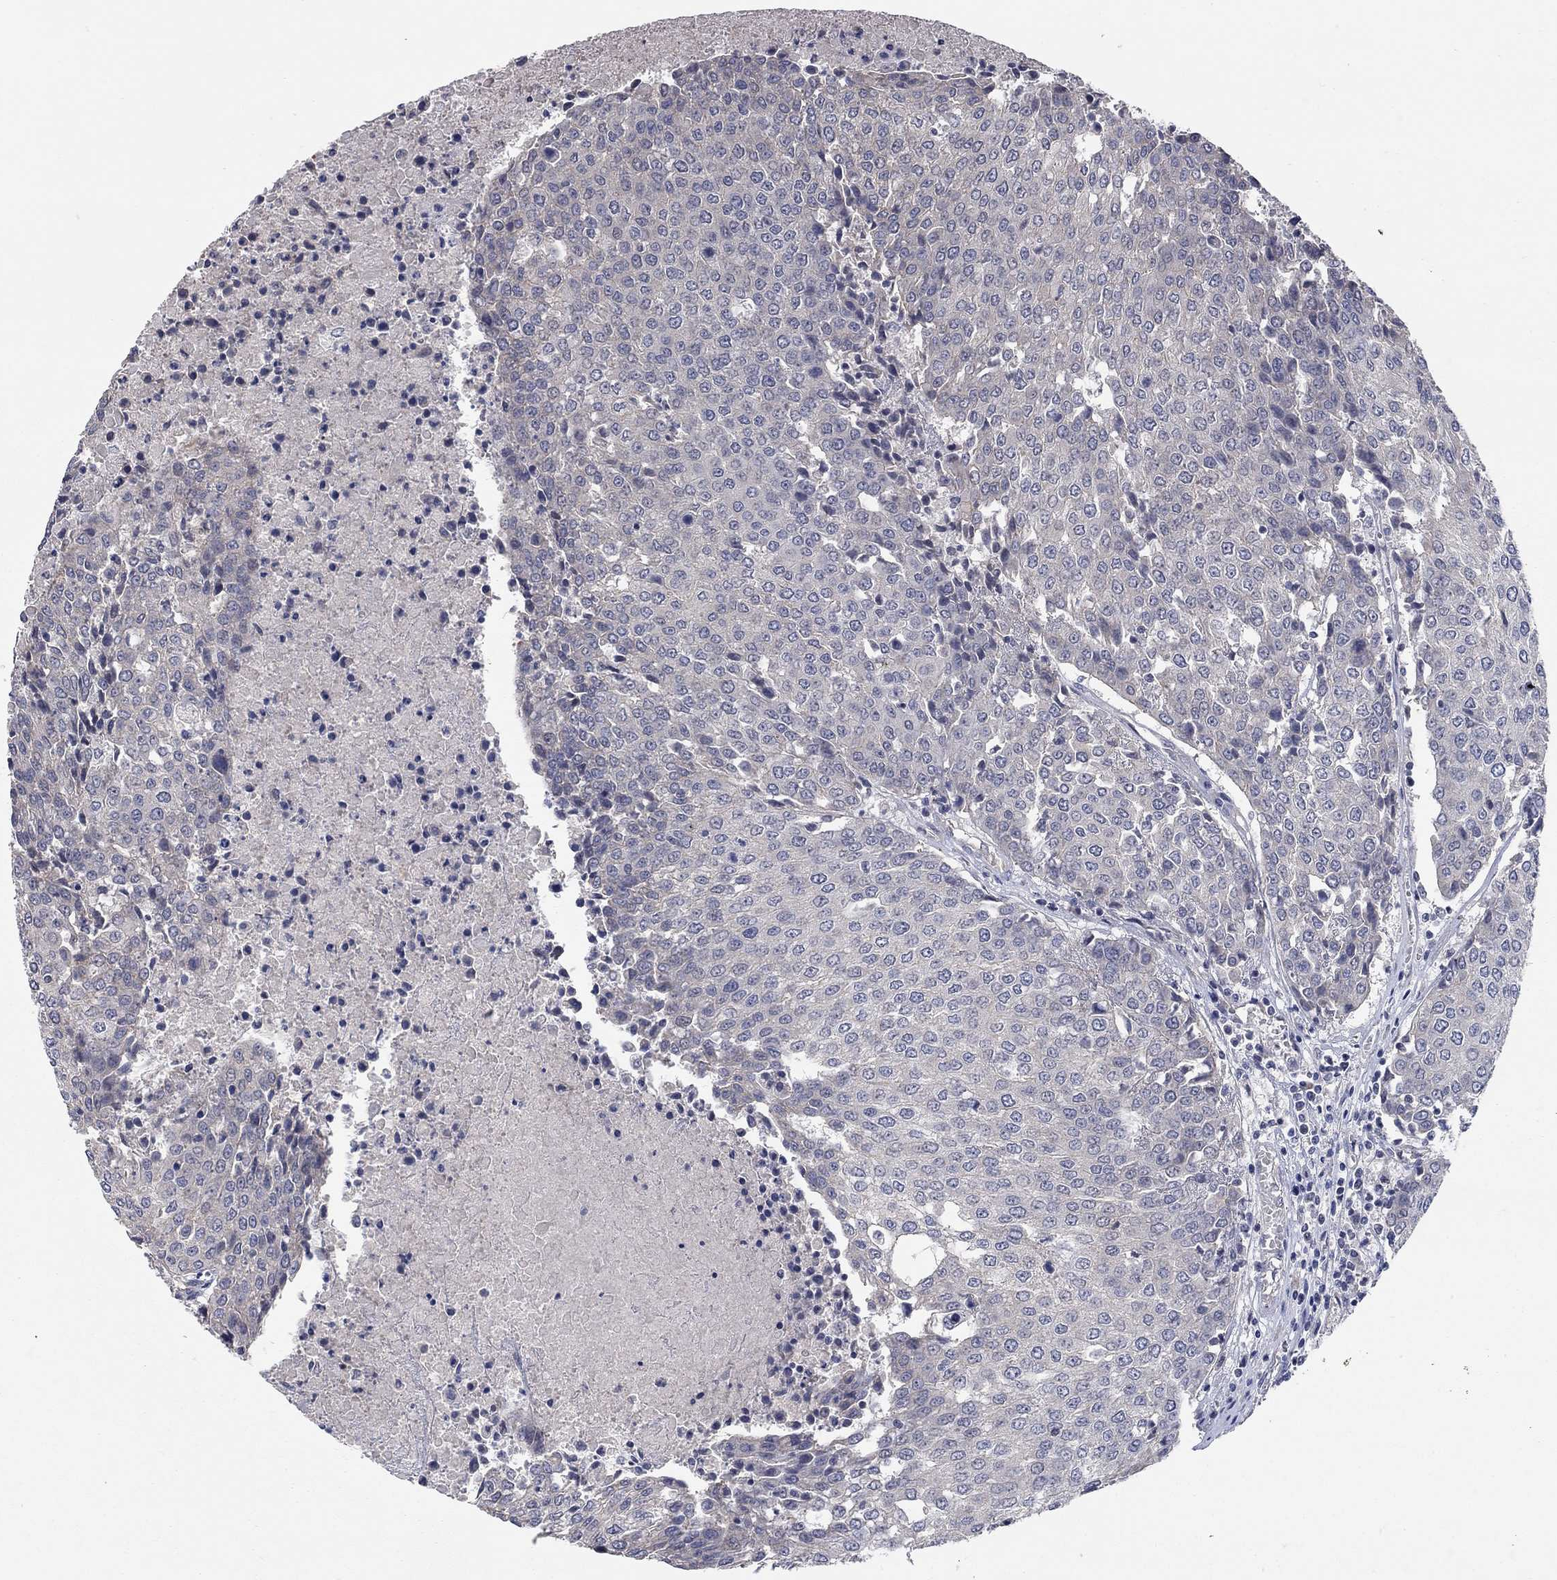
{"staining": {"intensity": "negative", "quantity": "none", "location": "none"}, "tissue": "urothelial cancer", "cell_type": "Tumor cells", "image_type": "cancer", "snomed": [{"axis": "morphology", "description": "Urothelial carcinoma, High grade"}, {"axis": "topography", "description": "Urinary bladder"}], "caption": "A high-resolution micrograph shows IHC staining of urothelial carcinoma (high-grade), which shows no significant positivity in tumor cells.", "gene": "WASF3", "patient": {"sex": "female", "age": 85}}